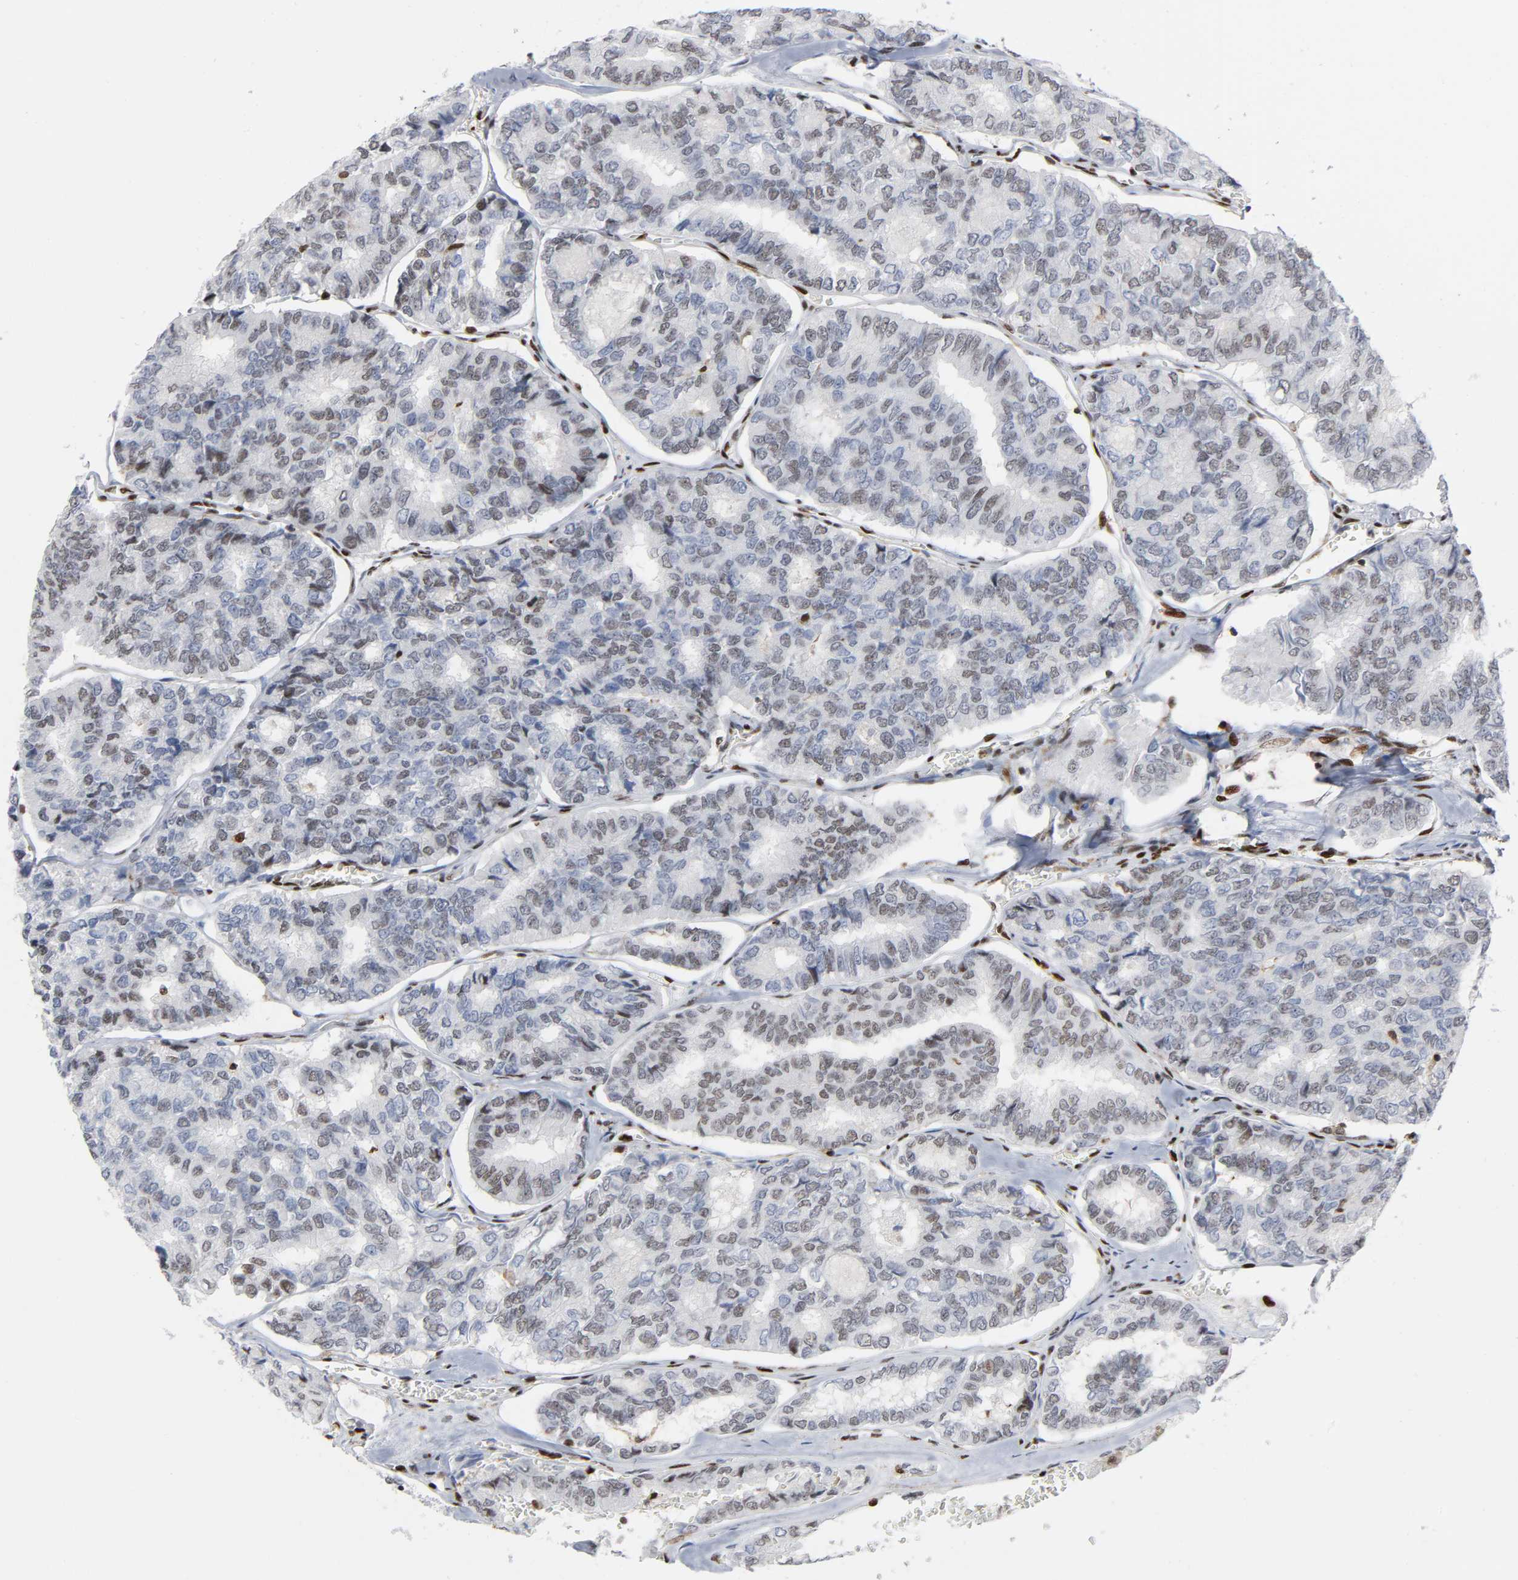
{"staining": {"intensity": "weak", "quantity": "25%-75%", "location": "nuclear"}, "tissue": "thyroid cancer", "cell_type": "Tumor cells", "image_type": "cancer", "snomed": [{"axis": "morphology", "description": "Normal tissue, NOS"}, {"axis": "morphology", "description": "Papillary adenocarcinoma, NOS"}, {"axis": "topography", "description": "Thyroid gland"}], "caption": "DAB (3,3'-diaminobenzidine) immunohistochemical staining of thyroid cancer reveals weak nuclear protein positivity in approximately 25%-75% of tumor cells.", "gene": "WAS", "patient": {"sex": "female", "age": 30}}